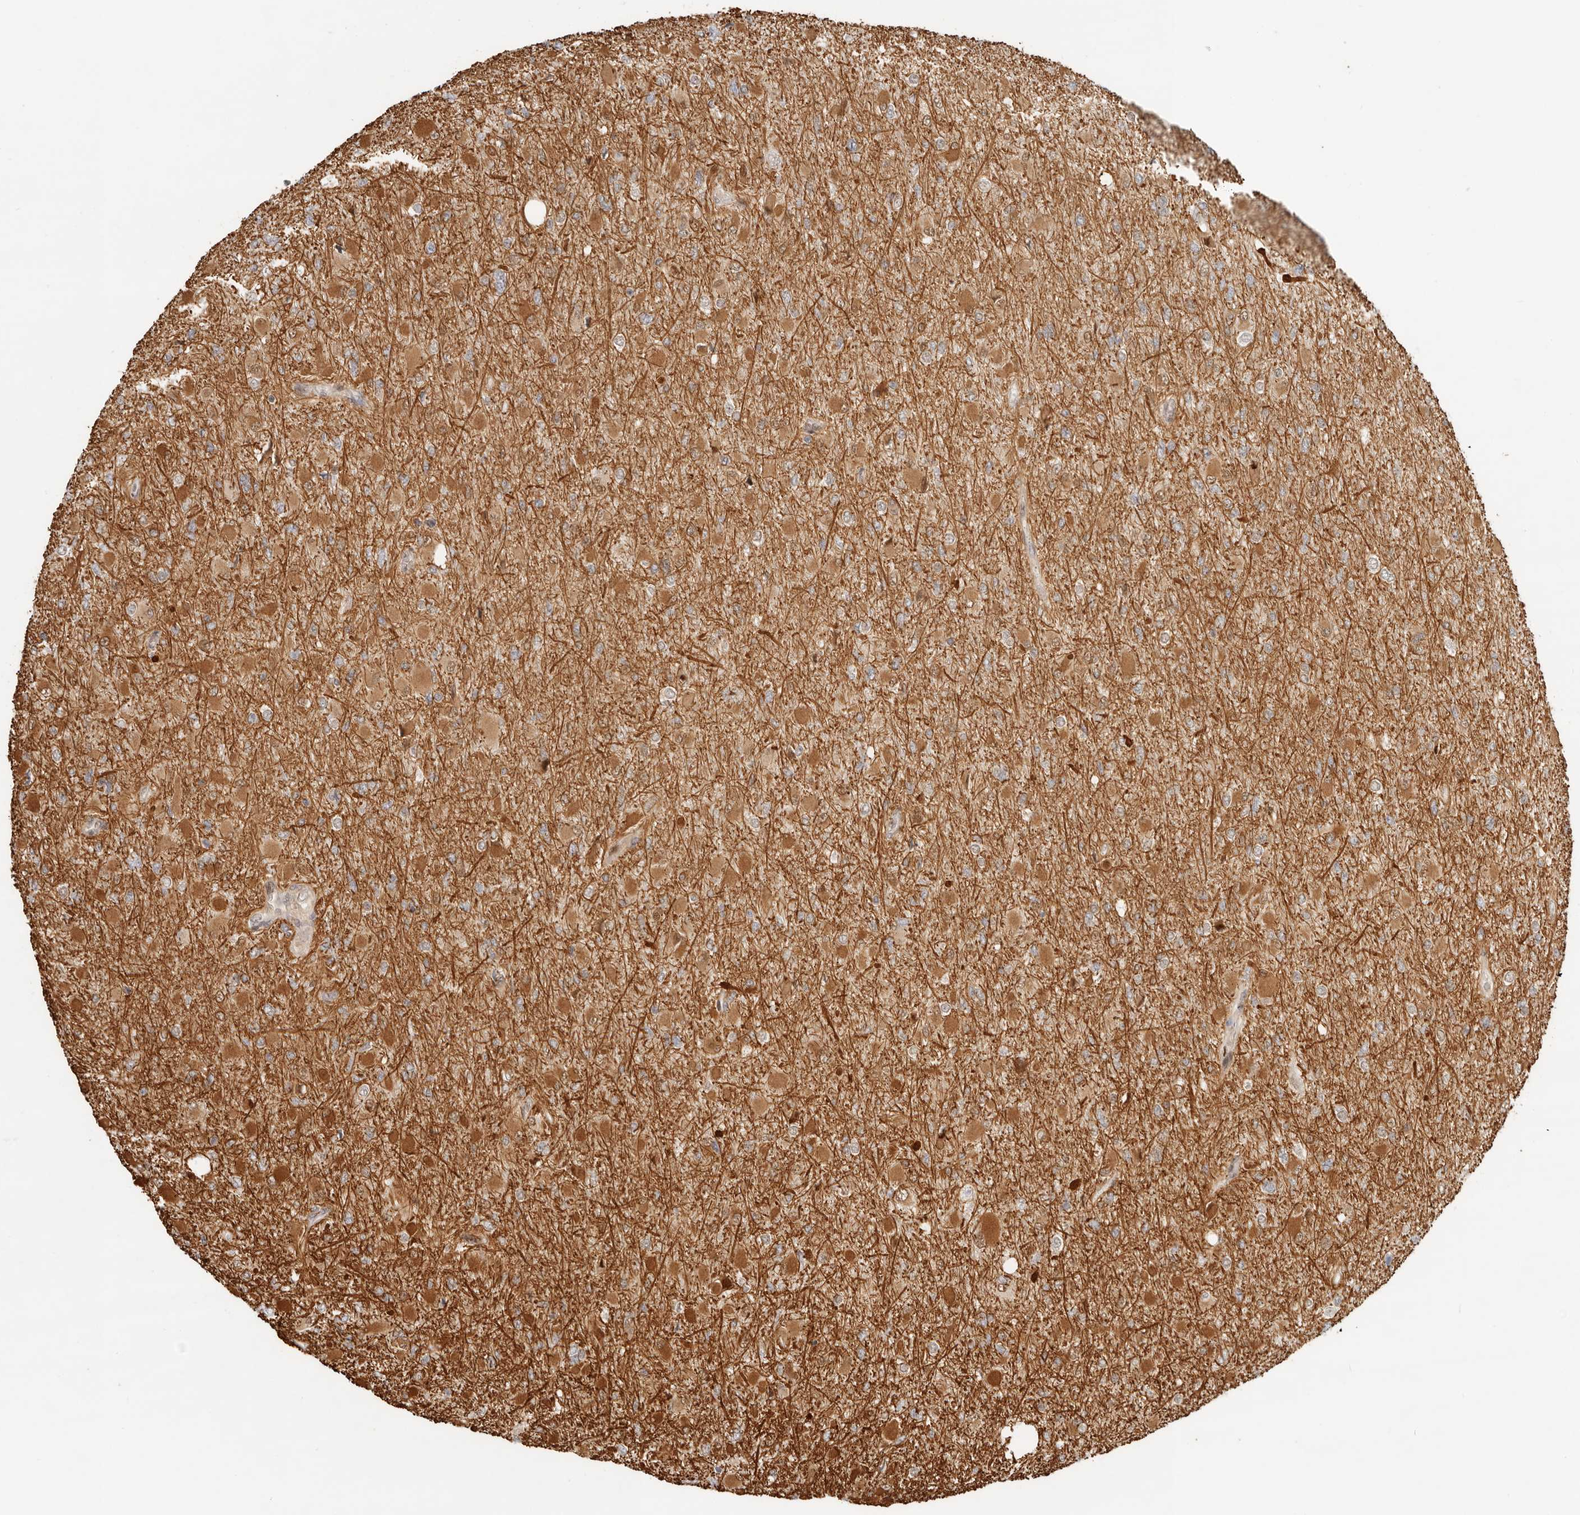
{"staining": {"intensity": "moderate", "quantity": ">75%", "location": "cytoplasmic/membranous"}, "tissue": "glioma", "cell_type": "Tumor cells", "image_type": "cancer", "snomed": [{"axis": "morphology", "description": "Glioma, malignant, High grade"}, {"axis": "topography", "description": "Cerebral cortex"}], "caption": "Moderate cytoplasmic/membranous protein positivity is identified in approximately >75% of tumor cells in malignant glioma (high-grade).", "gene": "TUFT1", "patient": {"sex": "female", "age": 36}}